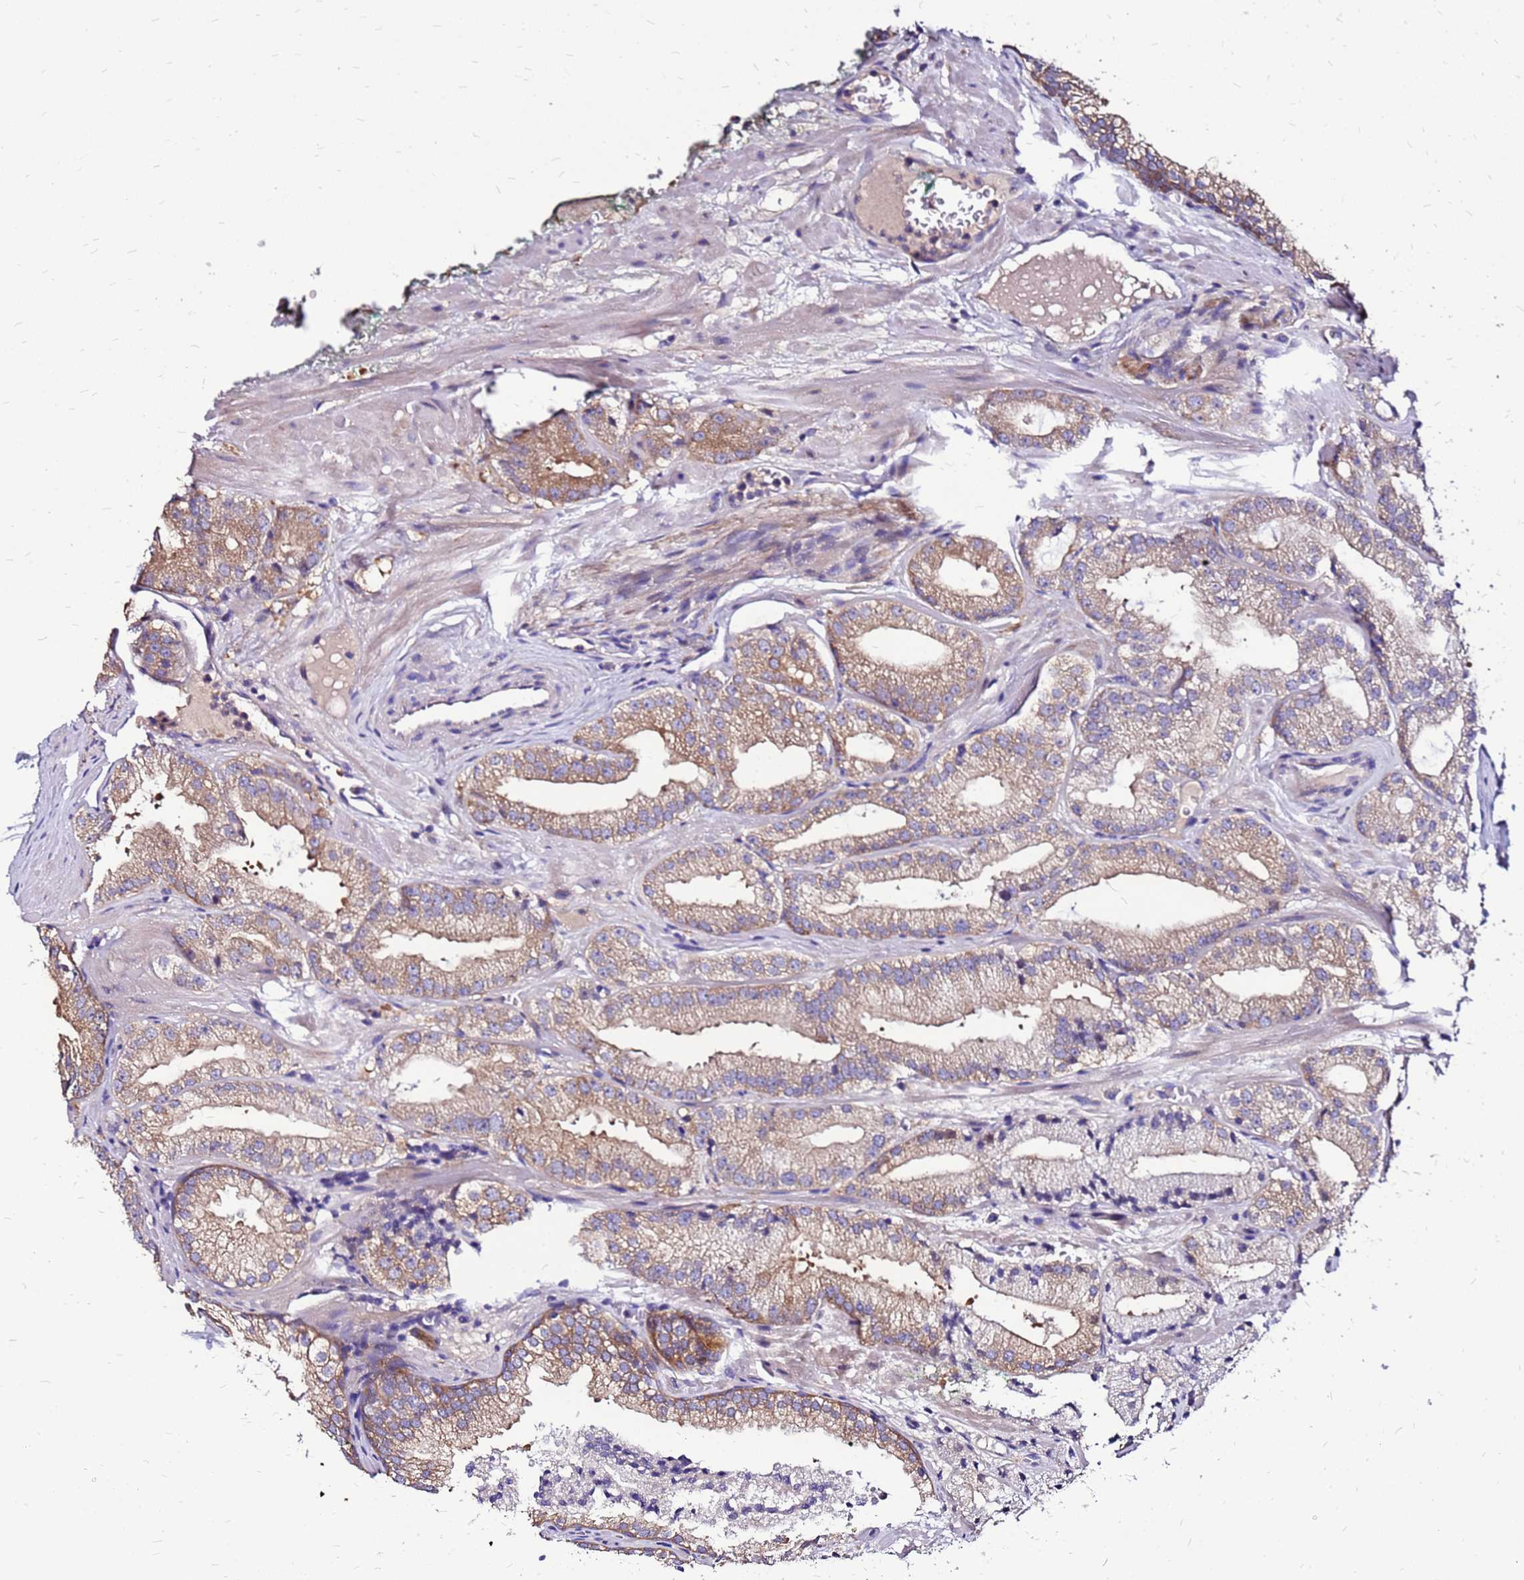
{"staining": {"intensity": "moderate", "quantity": ">75%", "location": "cytoplasmic/membranous"}, "tissue": "prostate cancer", "cell_type": "Tumor cells", "image_type": "cancer", "snomed": [{"axis": "morphology", "description": "Adenocarcinoma, Low grade"}, {"axis": "topography", "description": "Prostate"}], "caption": "Brown immunohistochemical staining in prostate cancer (adenocarcinoma (low-grade)) displays moderate cytoplasmic/membranous staining in about >75% of tumor cells.", "gene": "ARHGEF5", "patient": {"sex": "male", "age": 60}}